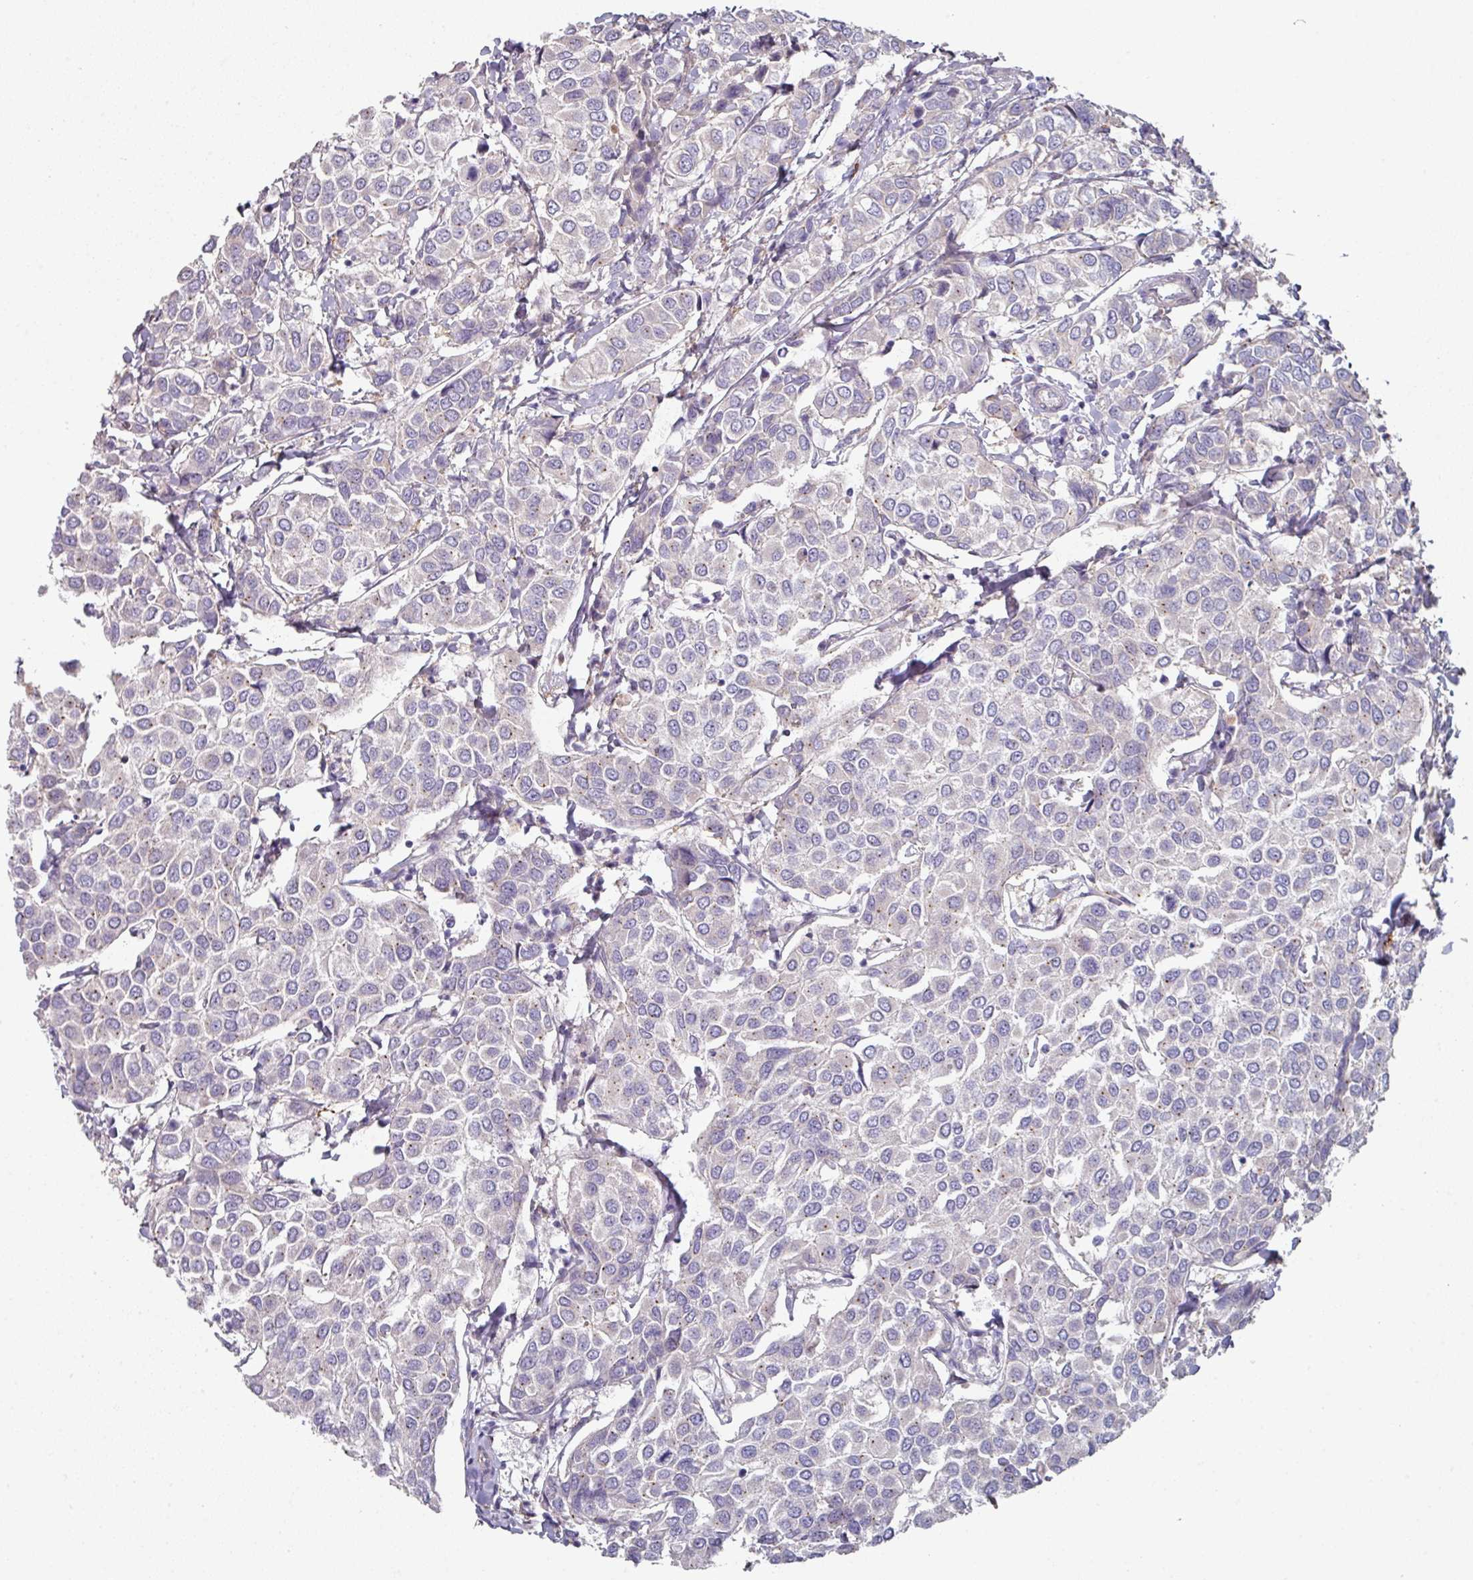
{"staining": {"intensity": "negative", "quantity": "none", "location": "none"}, "tissue": "breast cancer", "cell_type": "Tumor cells", "image_type": "cancer", "snomed": [{"axis": "morphology", "description": "Duct carcinoma"}, {"axis": "topography", "description": "Breast"}], "caption": "IHC of human breast cancer (invasive ductal carcinoma) displays no positivity in tumor cells. Brightfield microscopy of immunohistochemistry (IHC) stained with DAB (brown) and hematoxylin (blue), captured at high magnification.", "gene": "WSB2", "patient": {"sex": "female", "age": 55}}